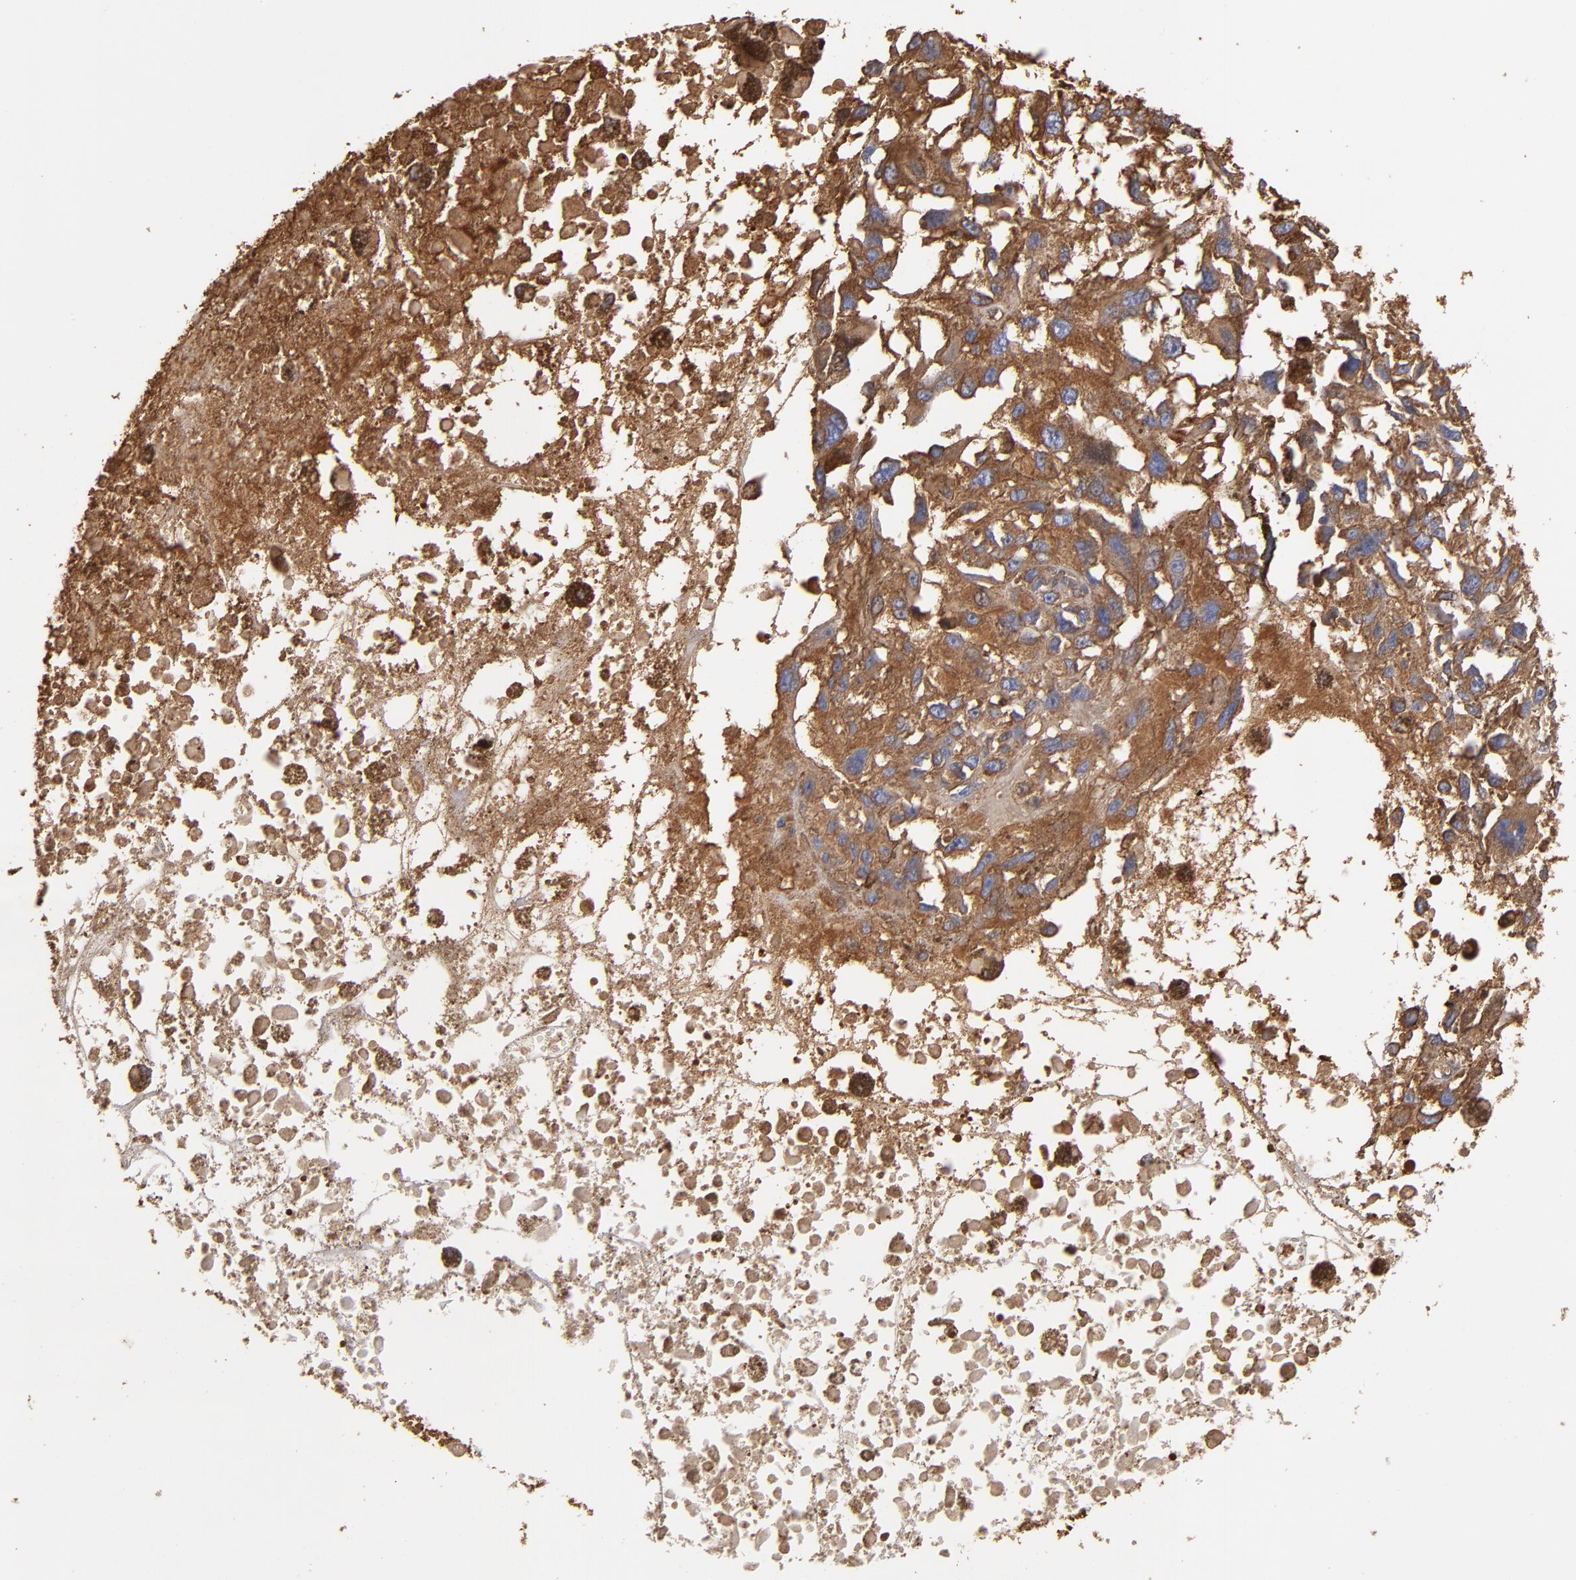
{"staining": {"intensity": "moderate", "quantity": ">75%", "location": "cytoplasmic/membranous"}, "tissue": "melanoma", "cell_type": "Tumor cells", "image_type": "cancer", "snomed": [{"axis": "morphology", "description": "Malignant melanoma, Metastatic site"}, {"axis": "topography", "description": "Lymph node"}], "caption": "Protein expression analysis of malignant melanoma (metastatic site) reveals moderate cytoplasmic/membranous staining in approximately >75% of tumor cells.", "gene": "ACTN4", "patient": {"sex": "male", "age": 59}}